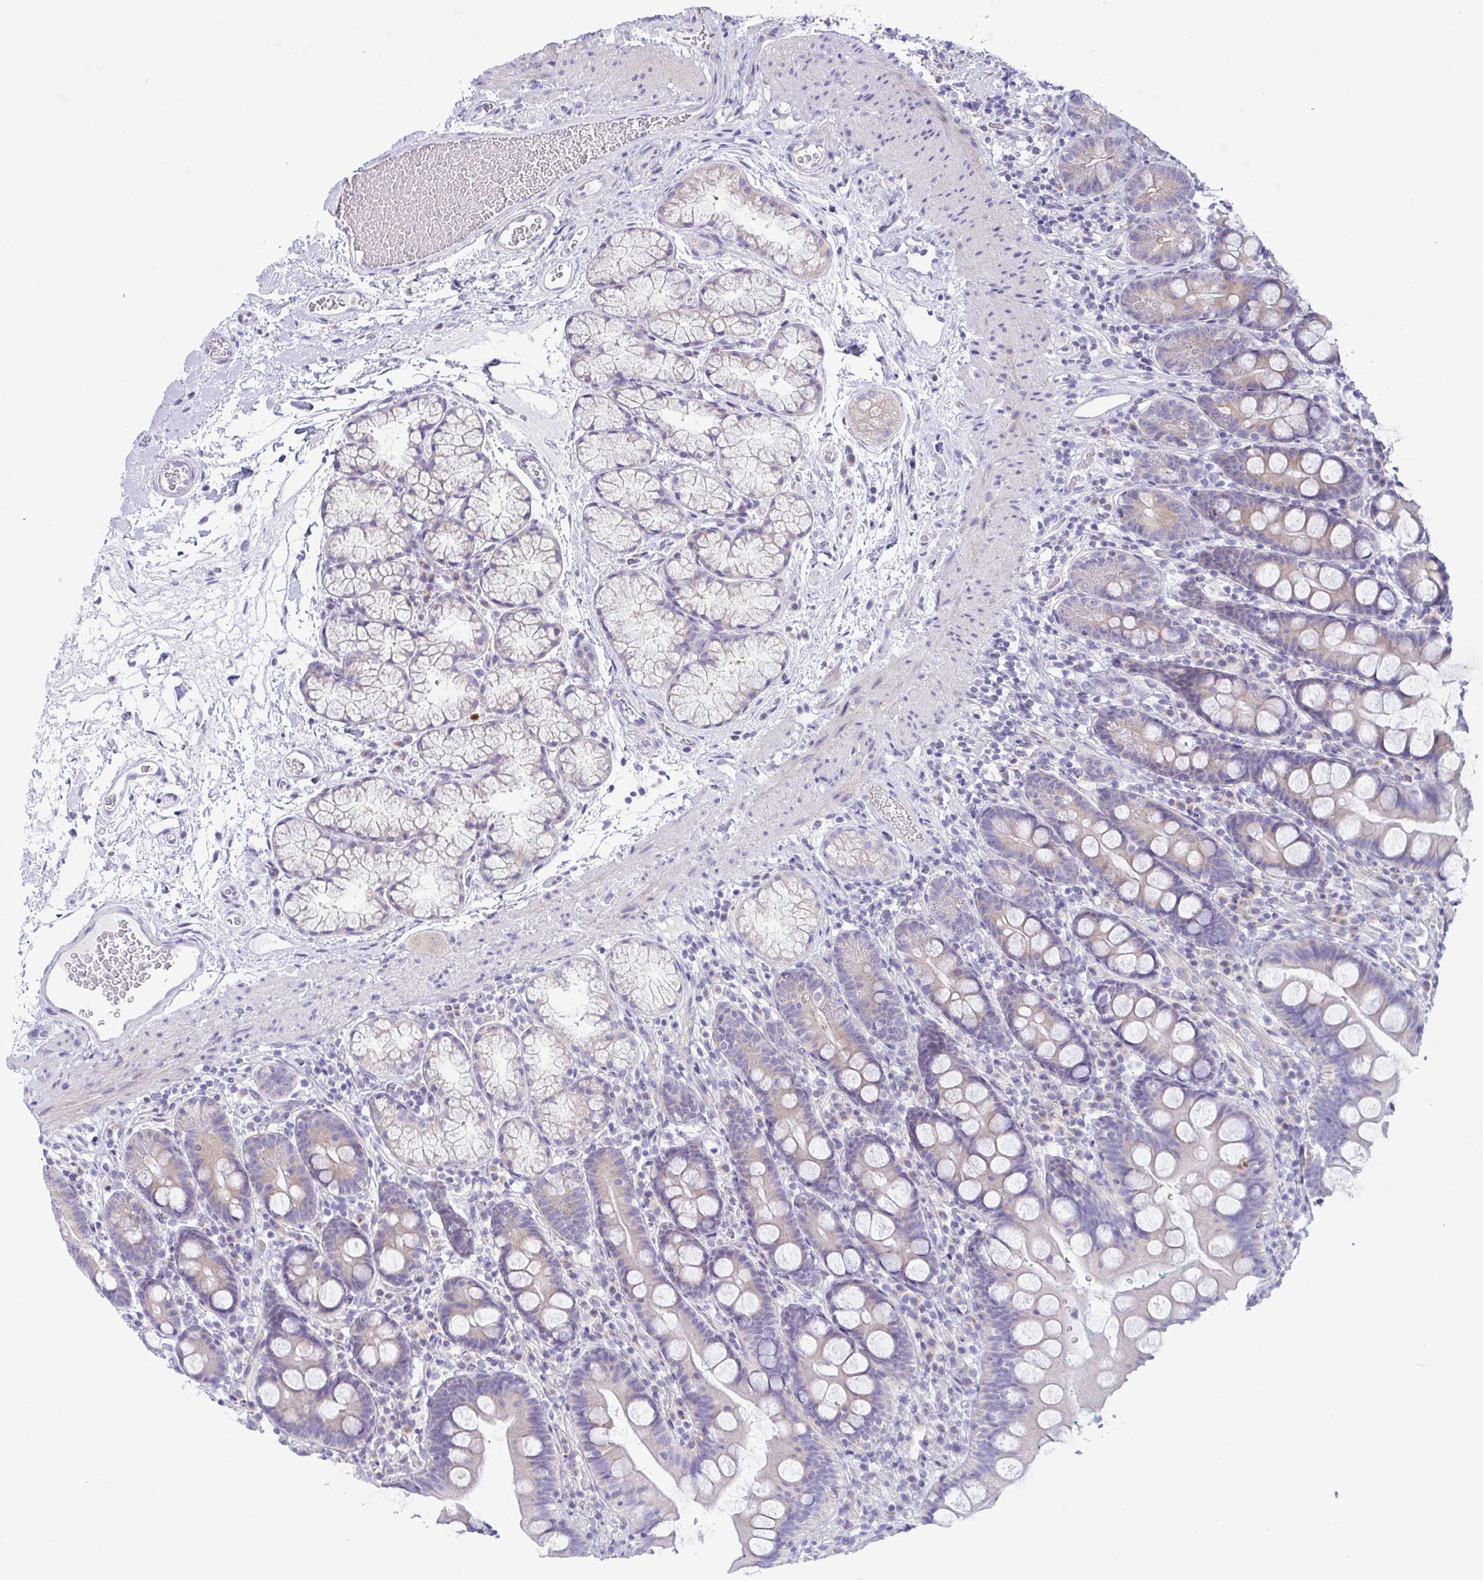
{"staining": {"intensity": "weak", "quantity": "<25%", "location": "cytoplasmic/membranous"}, "tissue": "duodenum", "cell_type": "Glandular cells", "image_type": "normal", "snomed": [{"axis": "morphology", "description": "Normal tissue, NOS"}, {"axis": "topography", "description": "Duodenum"}], "caption": "This is an IHC image of normal human duodenum. There is no expression in glandular cells.", "gene": "OXLD1", "patient": {"sex": "female", "age": 67}}